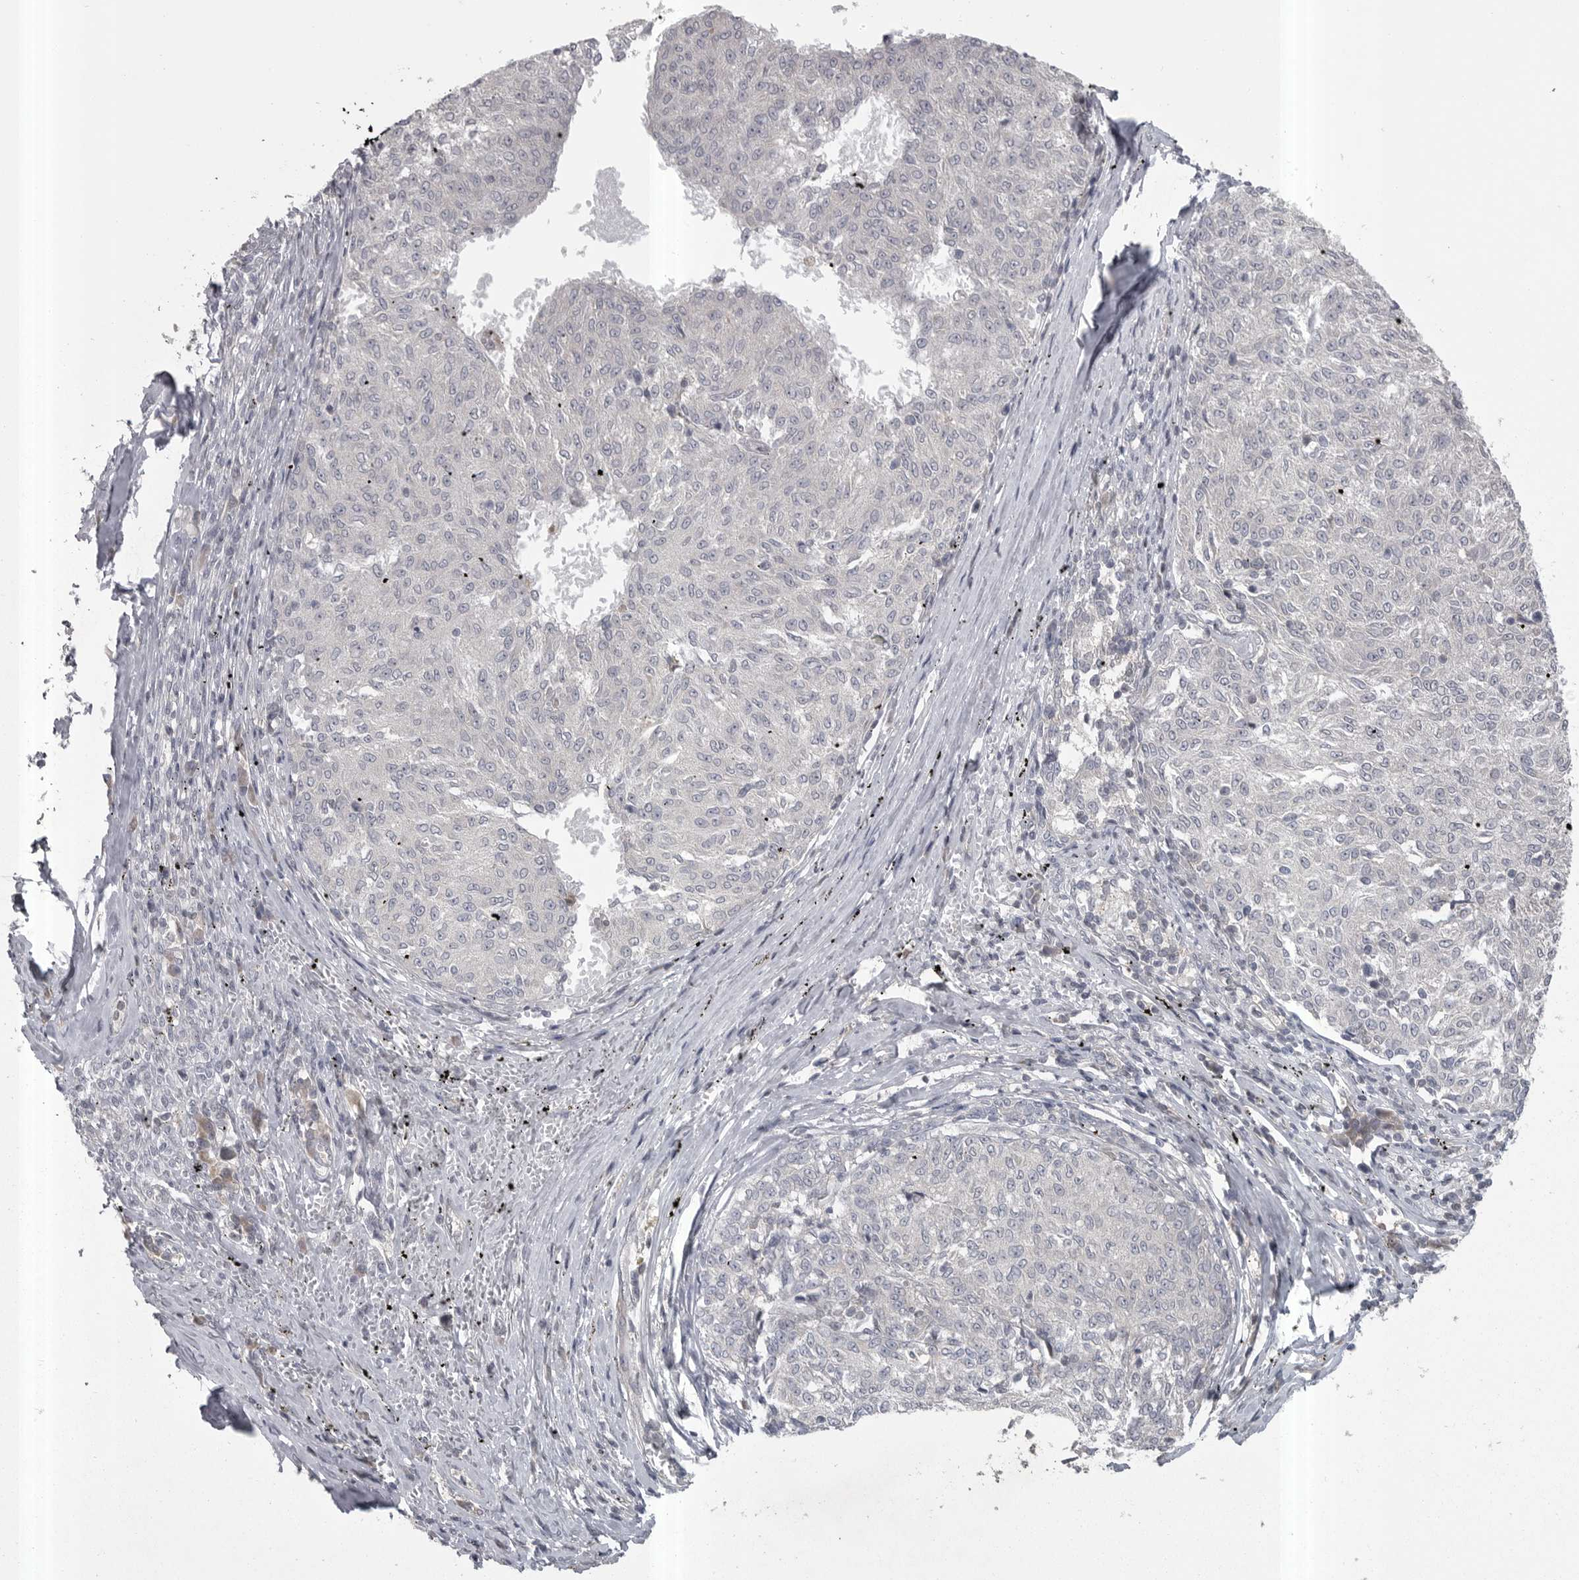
{"staining": {"intensity": "negative", "quantity": "none", "location": "none"}, "tissue": "melanoma", "cell_type": "Tumor cells", "image_type": "cancer", "snomed": [{"axis": "morphology", "description": "Malignant melanoma, NOS"}, {"axis": "topography", "description": "Skin"}], "caption": "Tumor cells are negative for protein expression in human melanoma.", "gene": "PHF13", "patient": {"sex": "female", "age": 72}}